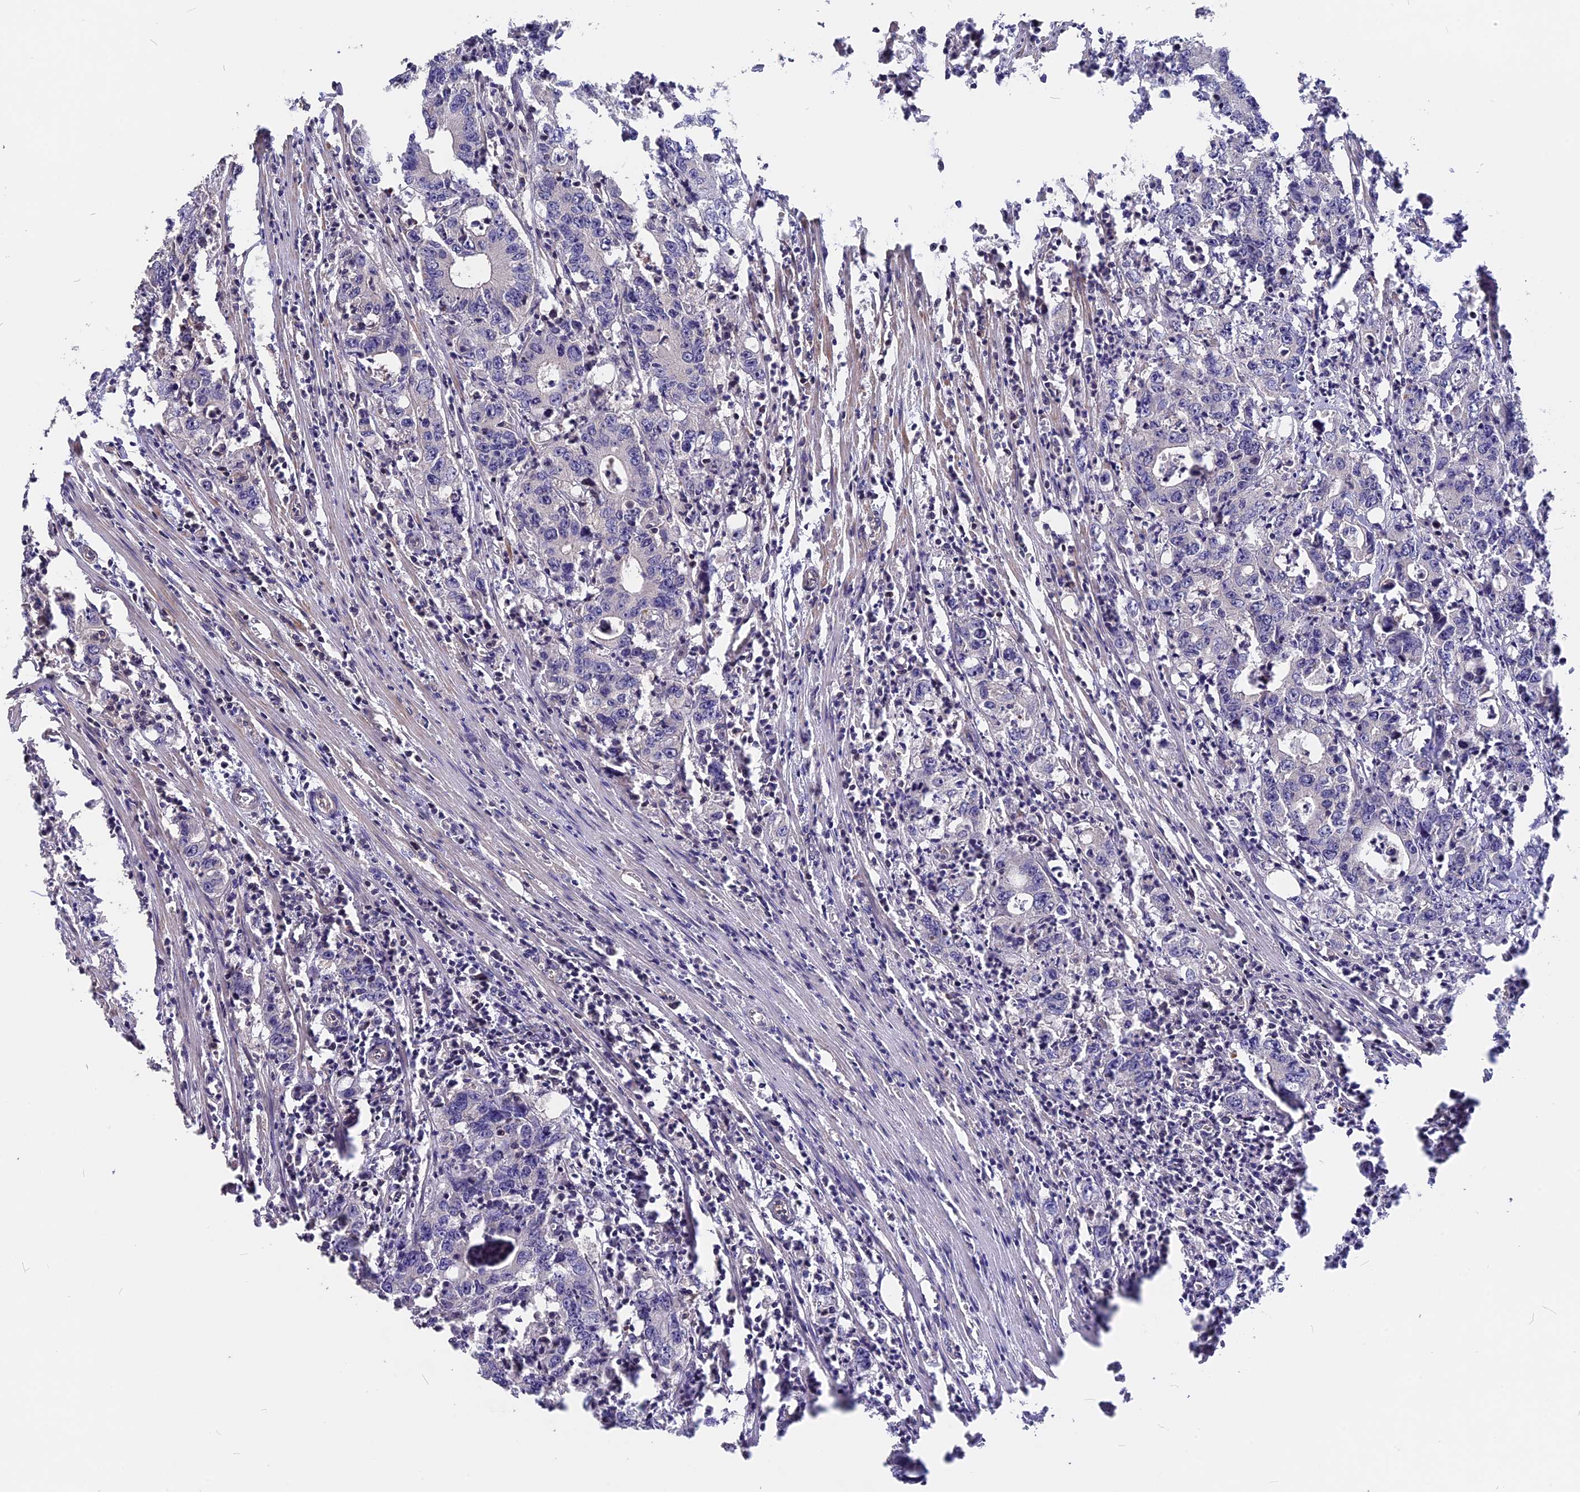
{"staining": {"intensity": "negative", "quantity": "none", "location": "none"}, "tissue": "colorectal cancer", "cell_type": "Tumor cells", "image_type": "cancer", "snomed": [{"axis": "morphology", "description": "Adenocarcinoma, NOS"}, {"axis": "topography", "description": "Colon"}], "caption": "Colorectal cancer (adenocarcinoma) was stained to show a protein in brown. There is no significant expression in tumor cells.", "gene": "ZC3H10", "patient": {"sex": "female", "age": 75}}